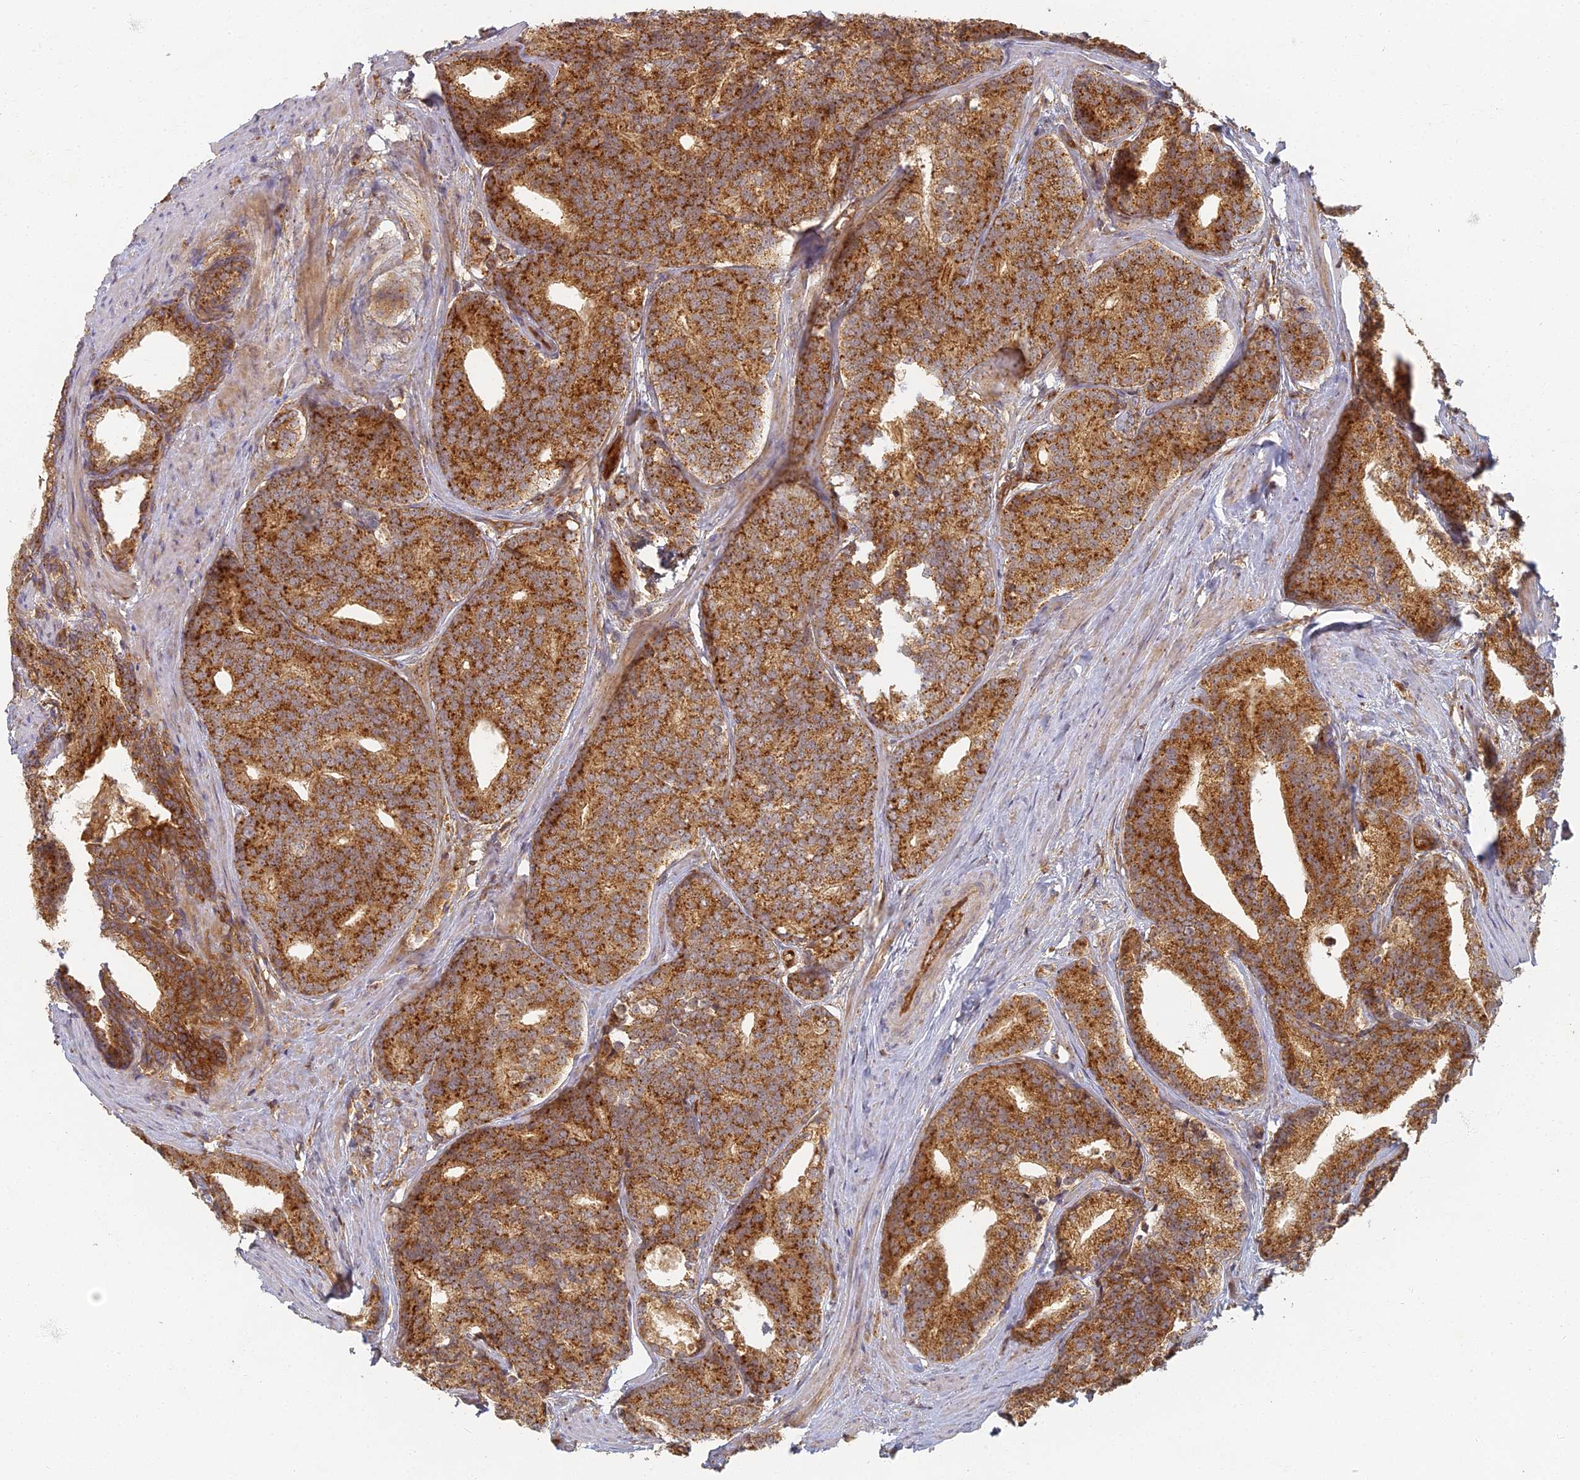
{"staining": {"intensity": "strong", "quantity": ">75%", "location": "cytoplasmic/membranous"}, "tissue": "prostate cancer", "cell_type": "Tumor cells", "image_type": "cancer", "snomed": [{"axis": "morphology", "description": "Adenocarcinoma, Low grade"}, {"axis": "topography", "description": "Prostate"}], "caption": "High-power microscopy captured an immunohistochemistry (IHC) photomicrograph of prostate cancer (low-grade adenocarcinoma), revealing strong cytoplasmic/membranous positivity in approximately >75% of tumor cells. The protein is stained brown, and the nuclei are stained in blue (DAB (3,3'-diaminobenzidine) IHC with brightfield microscopy, high magnification).", "gene": "INO80D", "patient": {"sex": "male", "age": 71}}